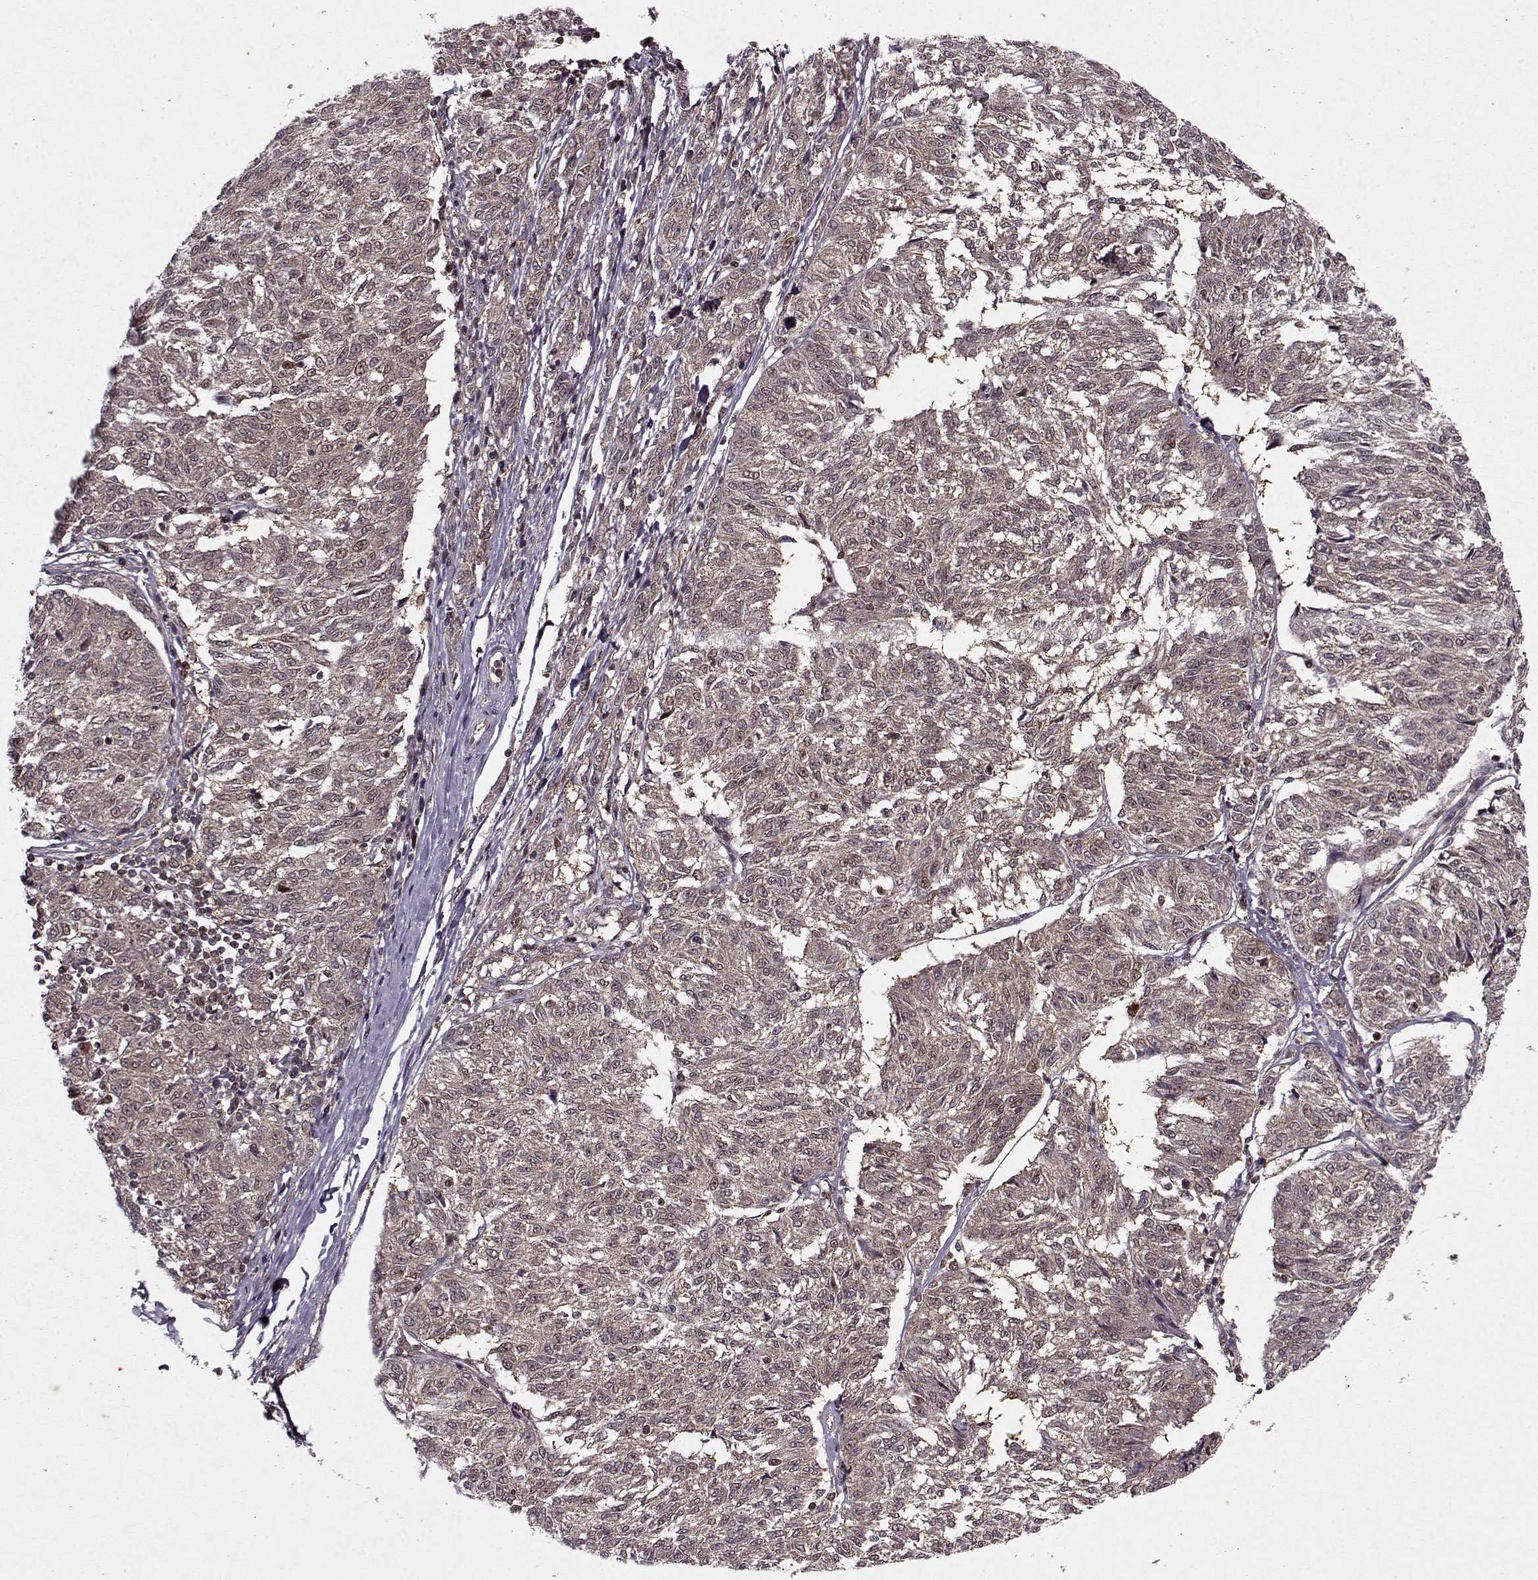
{"staining": {"intensity": "weak", "quantity": ">75%", "location": "cytoplasmic/membranous"}, "tissue": "melanoma", "cell_type": "Tumor cells", "image_type": "cancer", "snomed": [{"axis": "morphology", "description": "Malignant melanoma, NOS"}, {"axis": "topography", "description": "Skin"}], "caption": "A brown stain labels weak cytoplasmic/membranous positivity of a protein in human malignant melanoma tumor cells.", "gene": "PSMA7", "patient": {"sex": "female", "age": 72}}